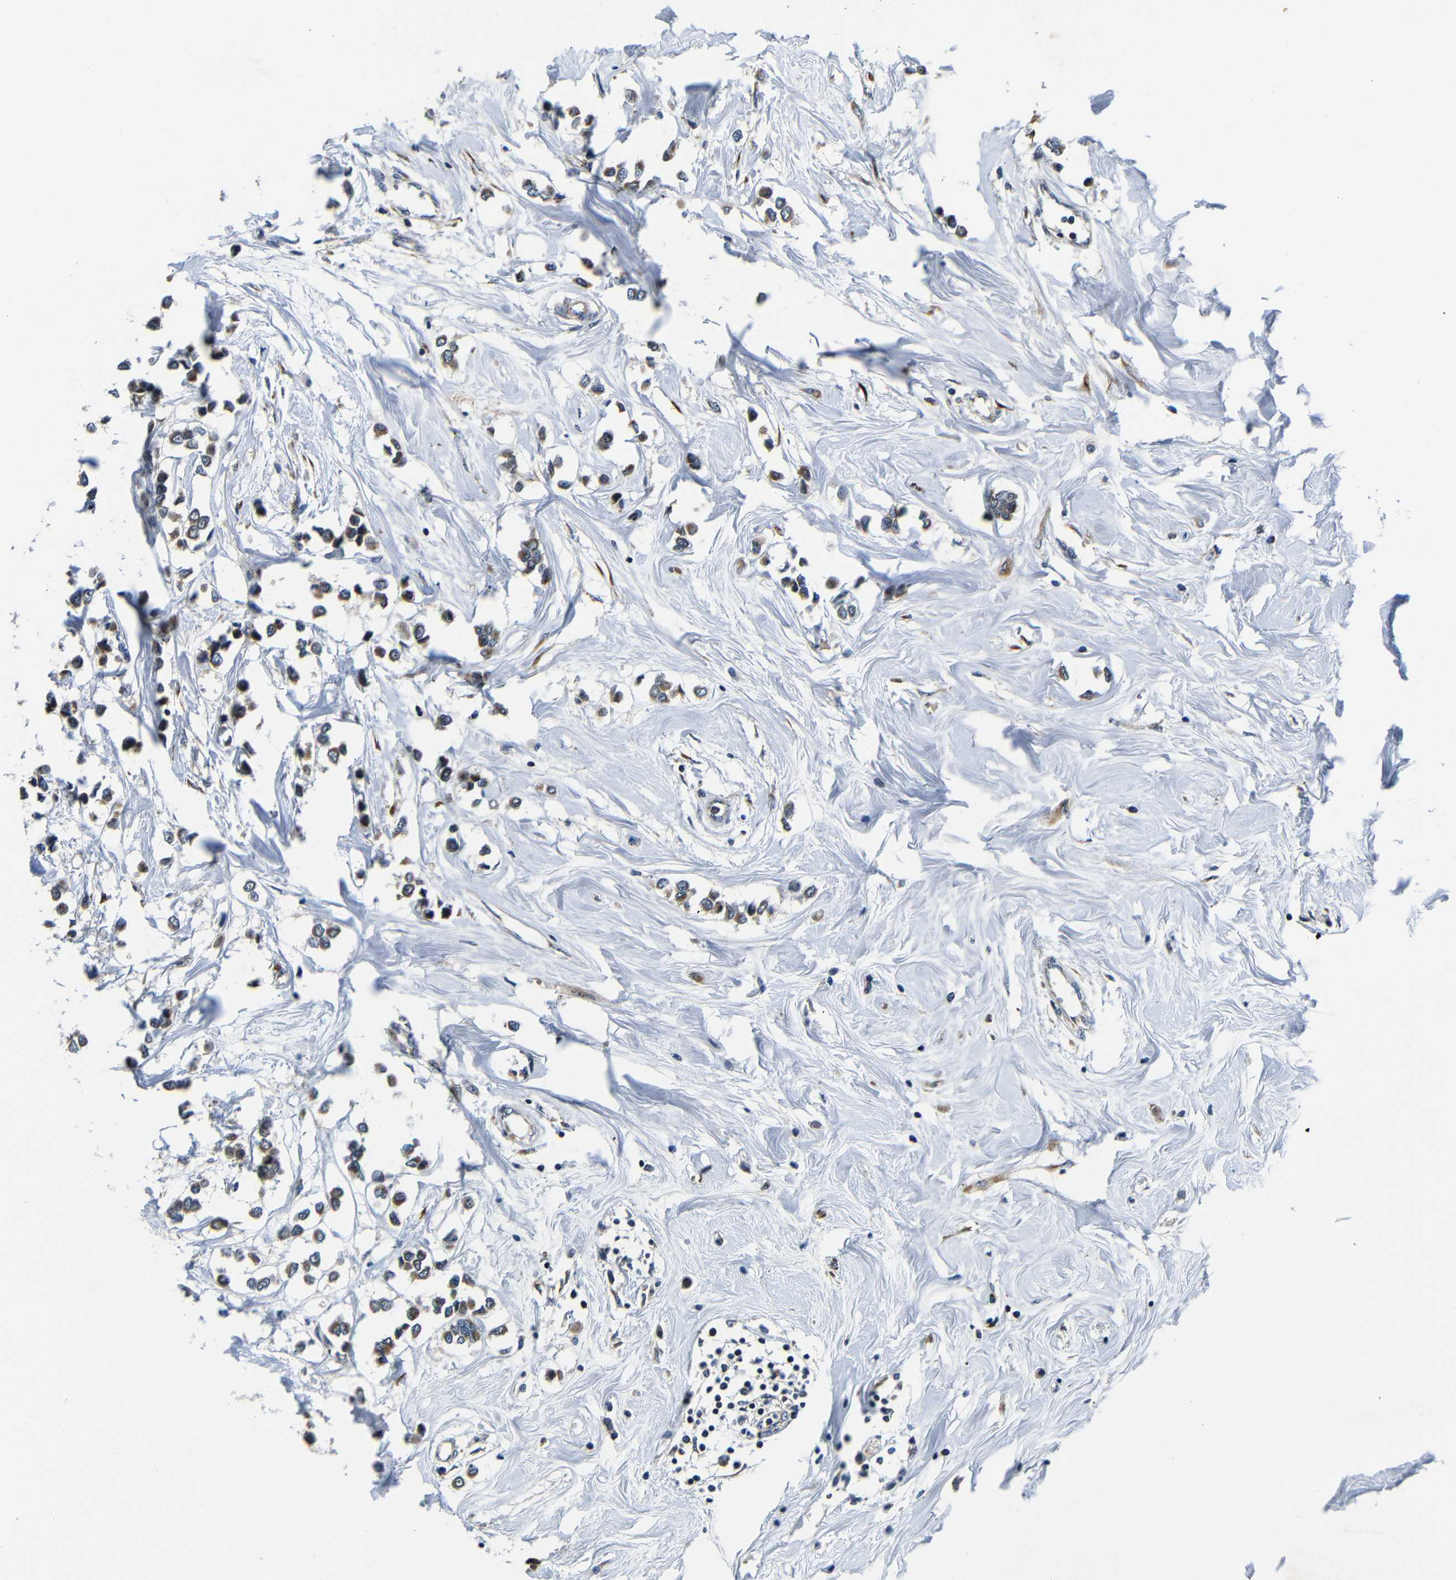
{"staining": {"intensity": "moderate", "quantity": ">75%", "location": "cytoplasmic/membranous"}, "tissue": "breast cancer", "cell_type": "Tumor cells", "image_type": "cancer", "snomed": [{"axis": "morphology", "description": "Lobular carcinoma"}, {"axis": "topography", "description": "Breast"}], "caption": "High-power microscopy captured an immunohistochemistry (IHC) image of breast cancer (lobular carcinoma), revealing moderate cytoplasmic/membranous staining in approximately >75% of tumor cells.", "gene": "FKBP14", "patient": {"sex": "female", "age": 51}}